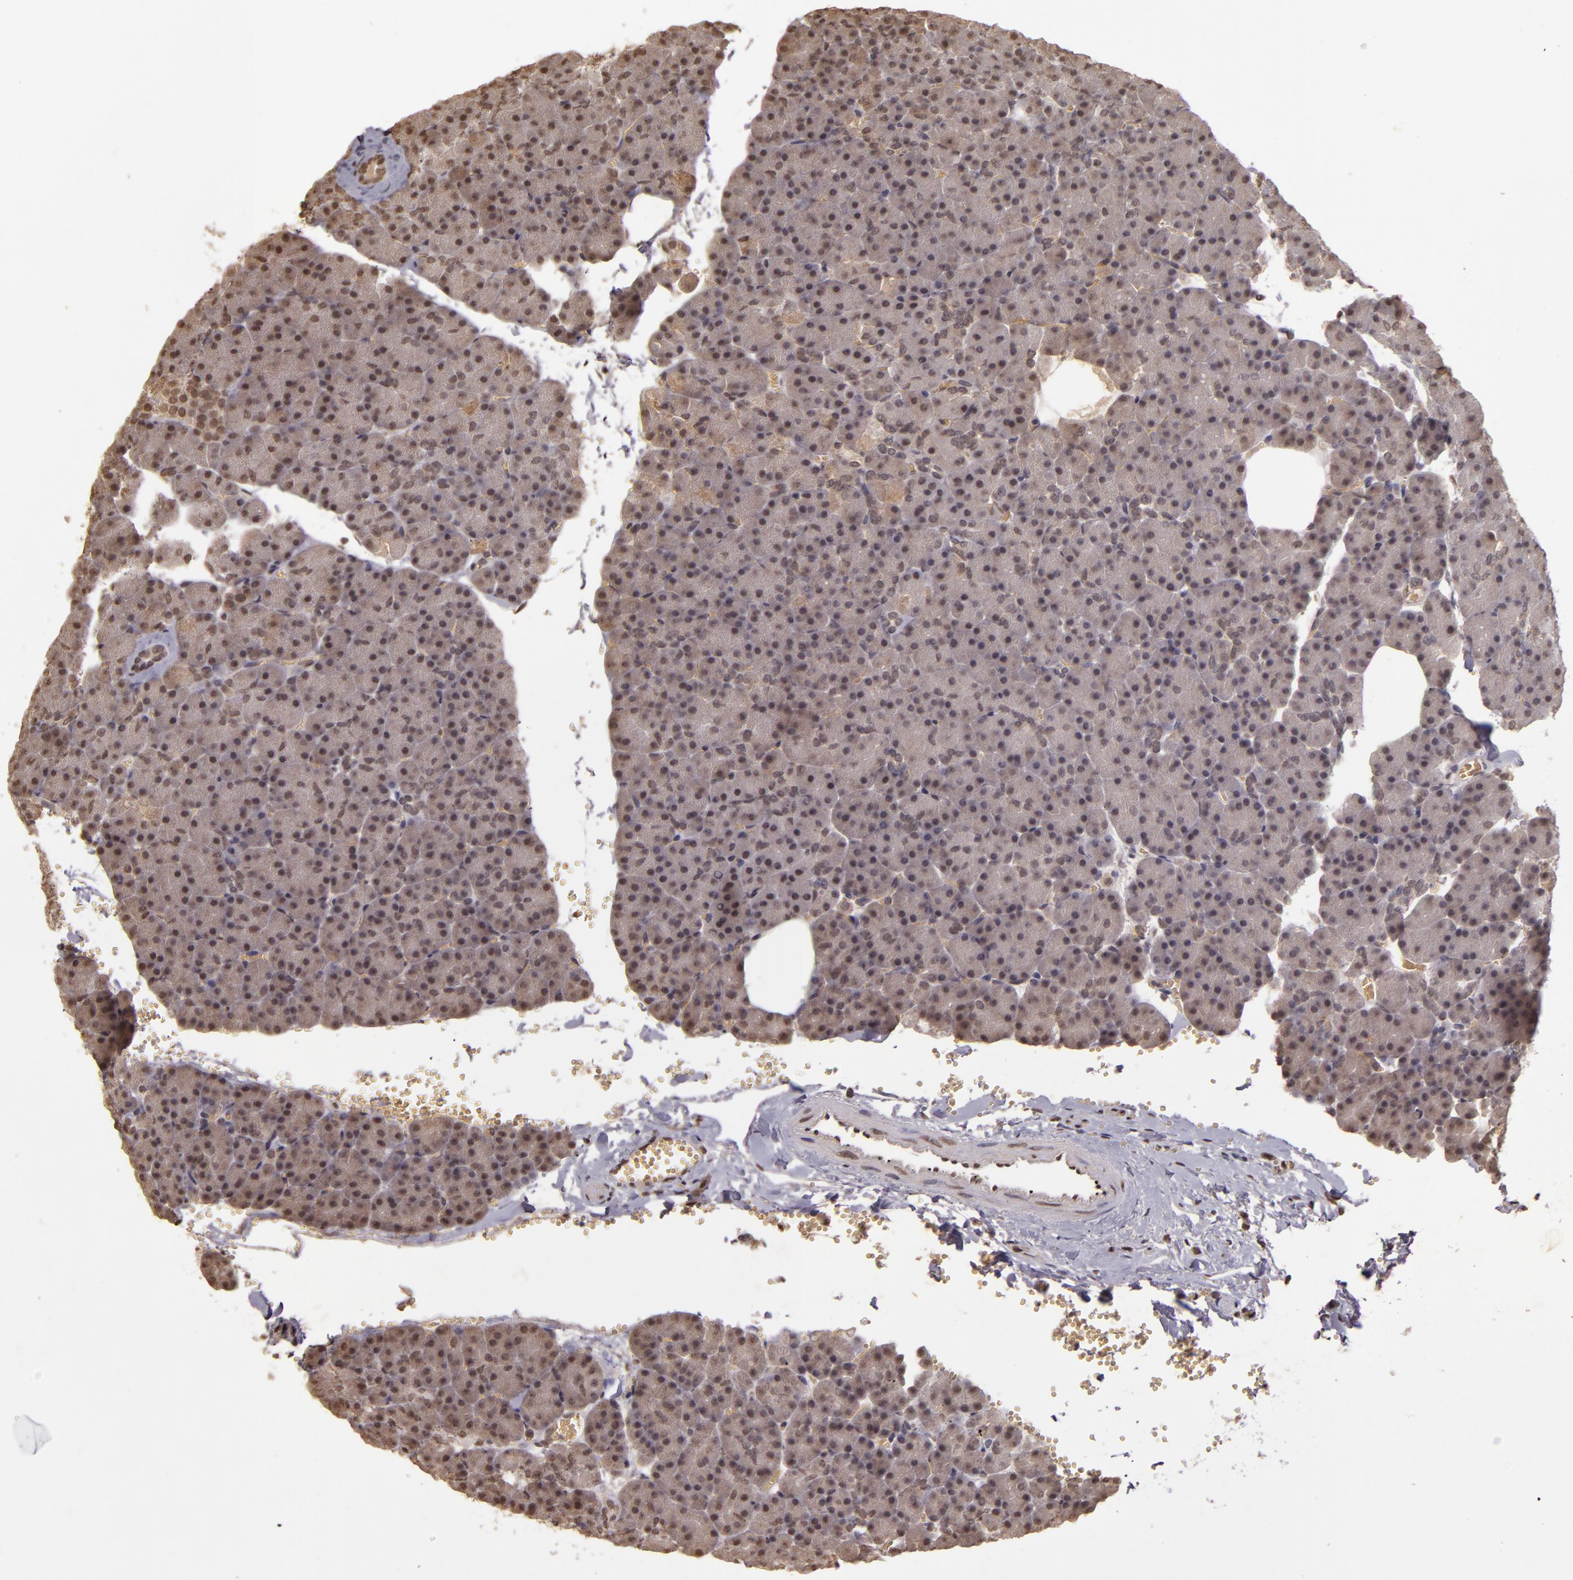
{"staining": {"intensity": "moderate", "quantity": ">75%", "location": "cytoplasmic/membranous,nuclear"}, "tissue": "pancreas", "cell_type": "Exocrine glandular cells", "image_type": "normal", "snomed": [{"axis": "morphology", "description": "Normal tissue, NOS"}, {"axis": "topography", "description": "Pancreas"}], "caption": "Immunohistochemistry (DAB (3,3'-diaminobenzidine)) staining of benign pancreas displays moderate cytoplasmic/membranous,nuclear protein staining in approximately >75% of exocrine glandular cells. (DAB IHC with brightfield microscopy, high magnification).", "gene": "CUL1", "patient": {"sex": "female", "age": 35}}